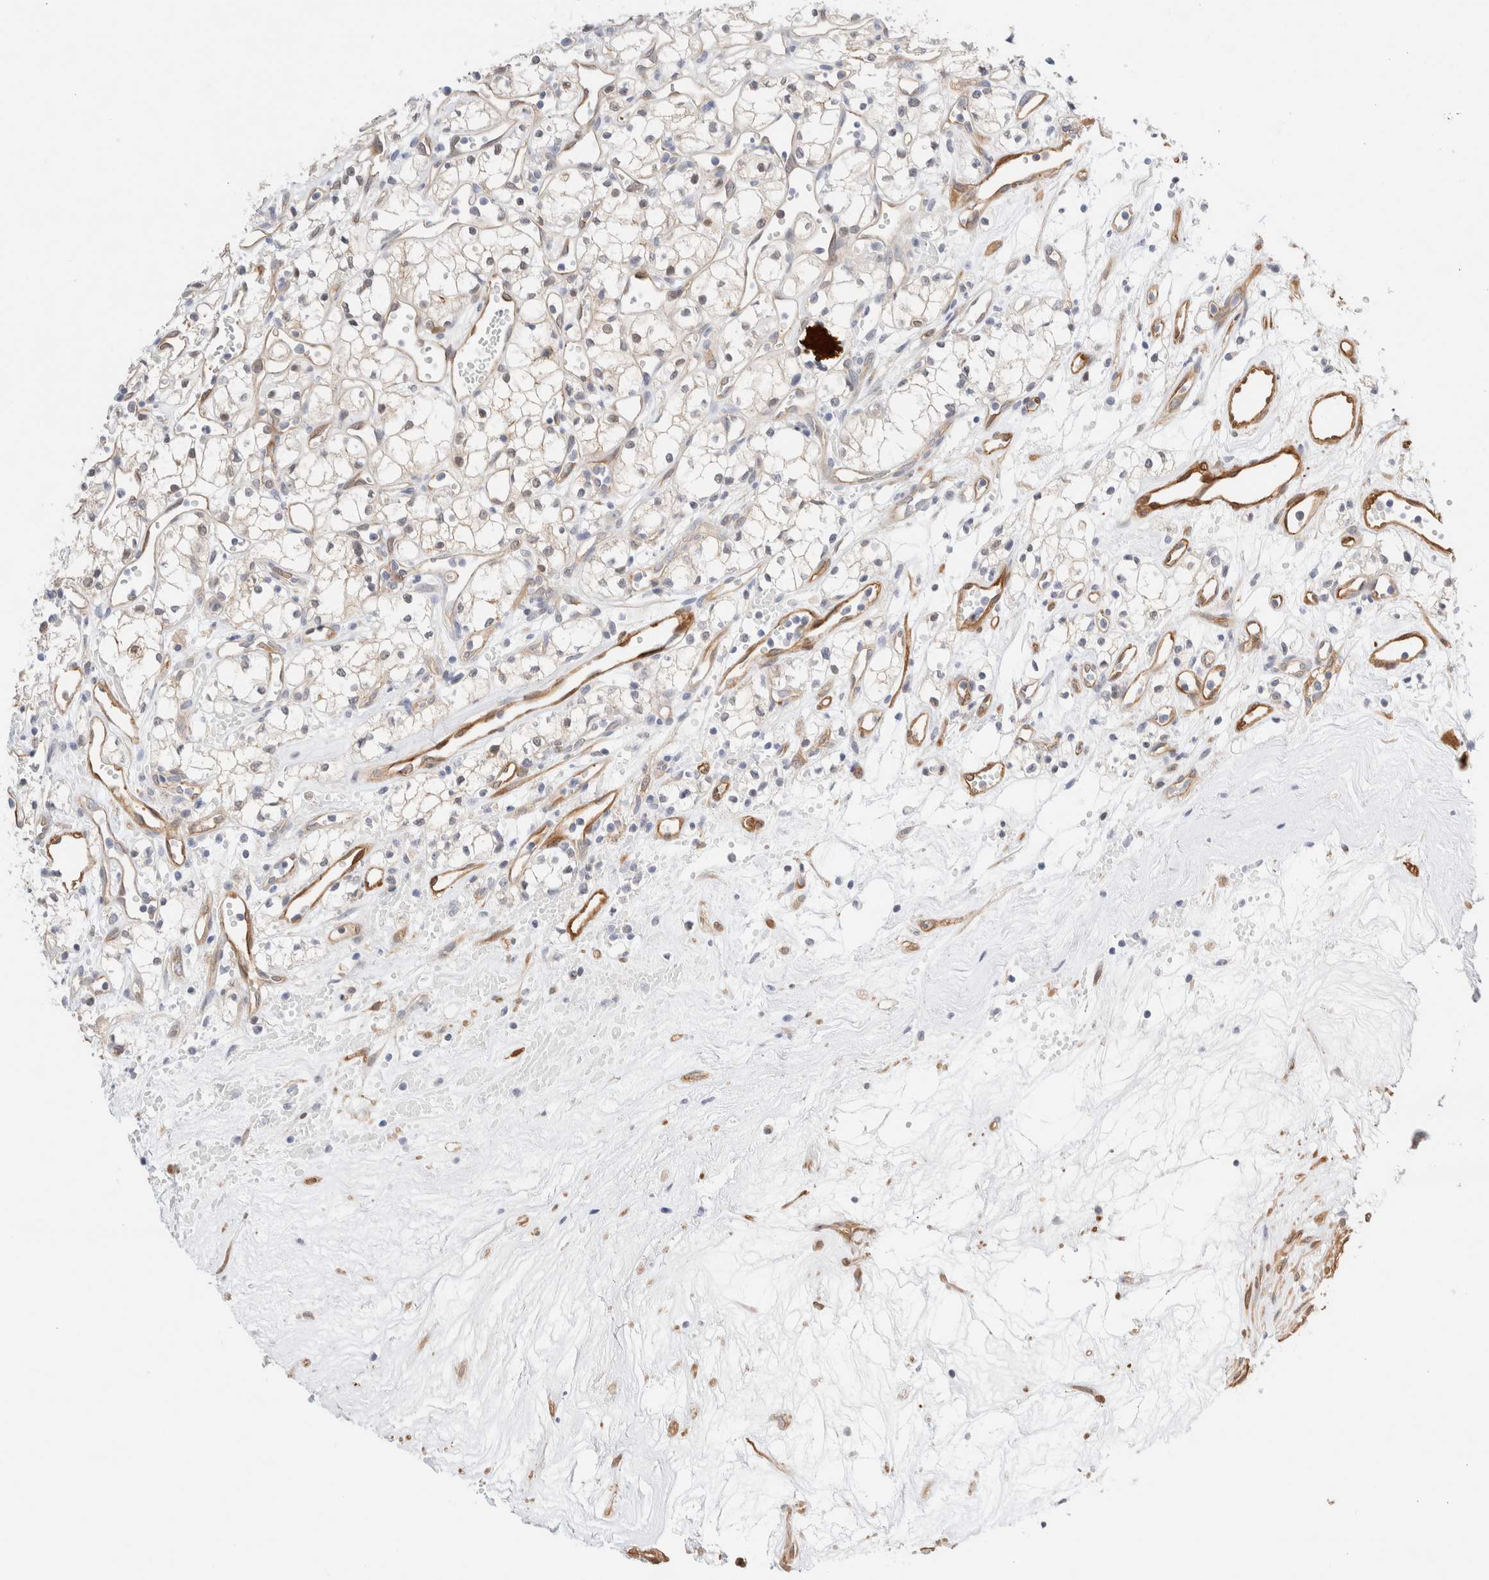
{"staining": {"intensity": "negative", "quantity": "none", "location": "none"}, "tissue": "renal cancer", "cell_type": "Tumor cells", "image_type": "cancer", "snomed": [{"axis": "morphology", "description": "Adenocarcinoma, NOS"}, {"axis": "topography", "description": "Kidney"}], "caption": "IHC of renal adenocarcinoma reveals no expression in tumor cells. (IHC, brightfield microscopy, high magnification).", "gene": "LMCD1", "patient": {"sex": "male", "age": 59}}